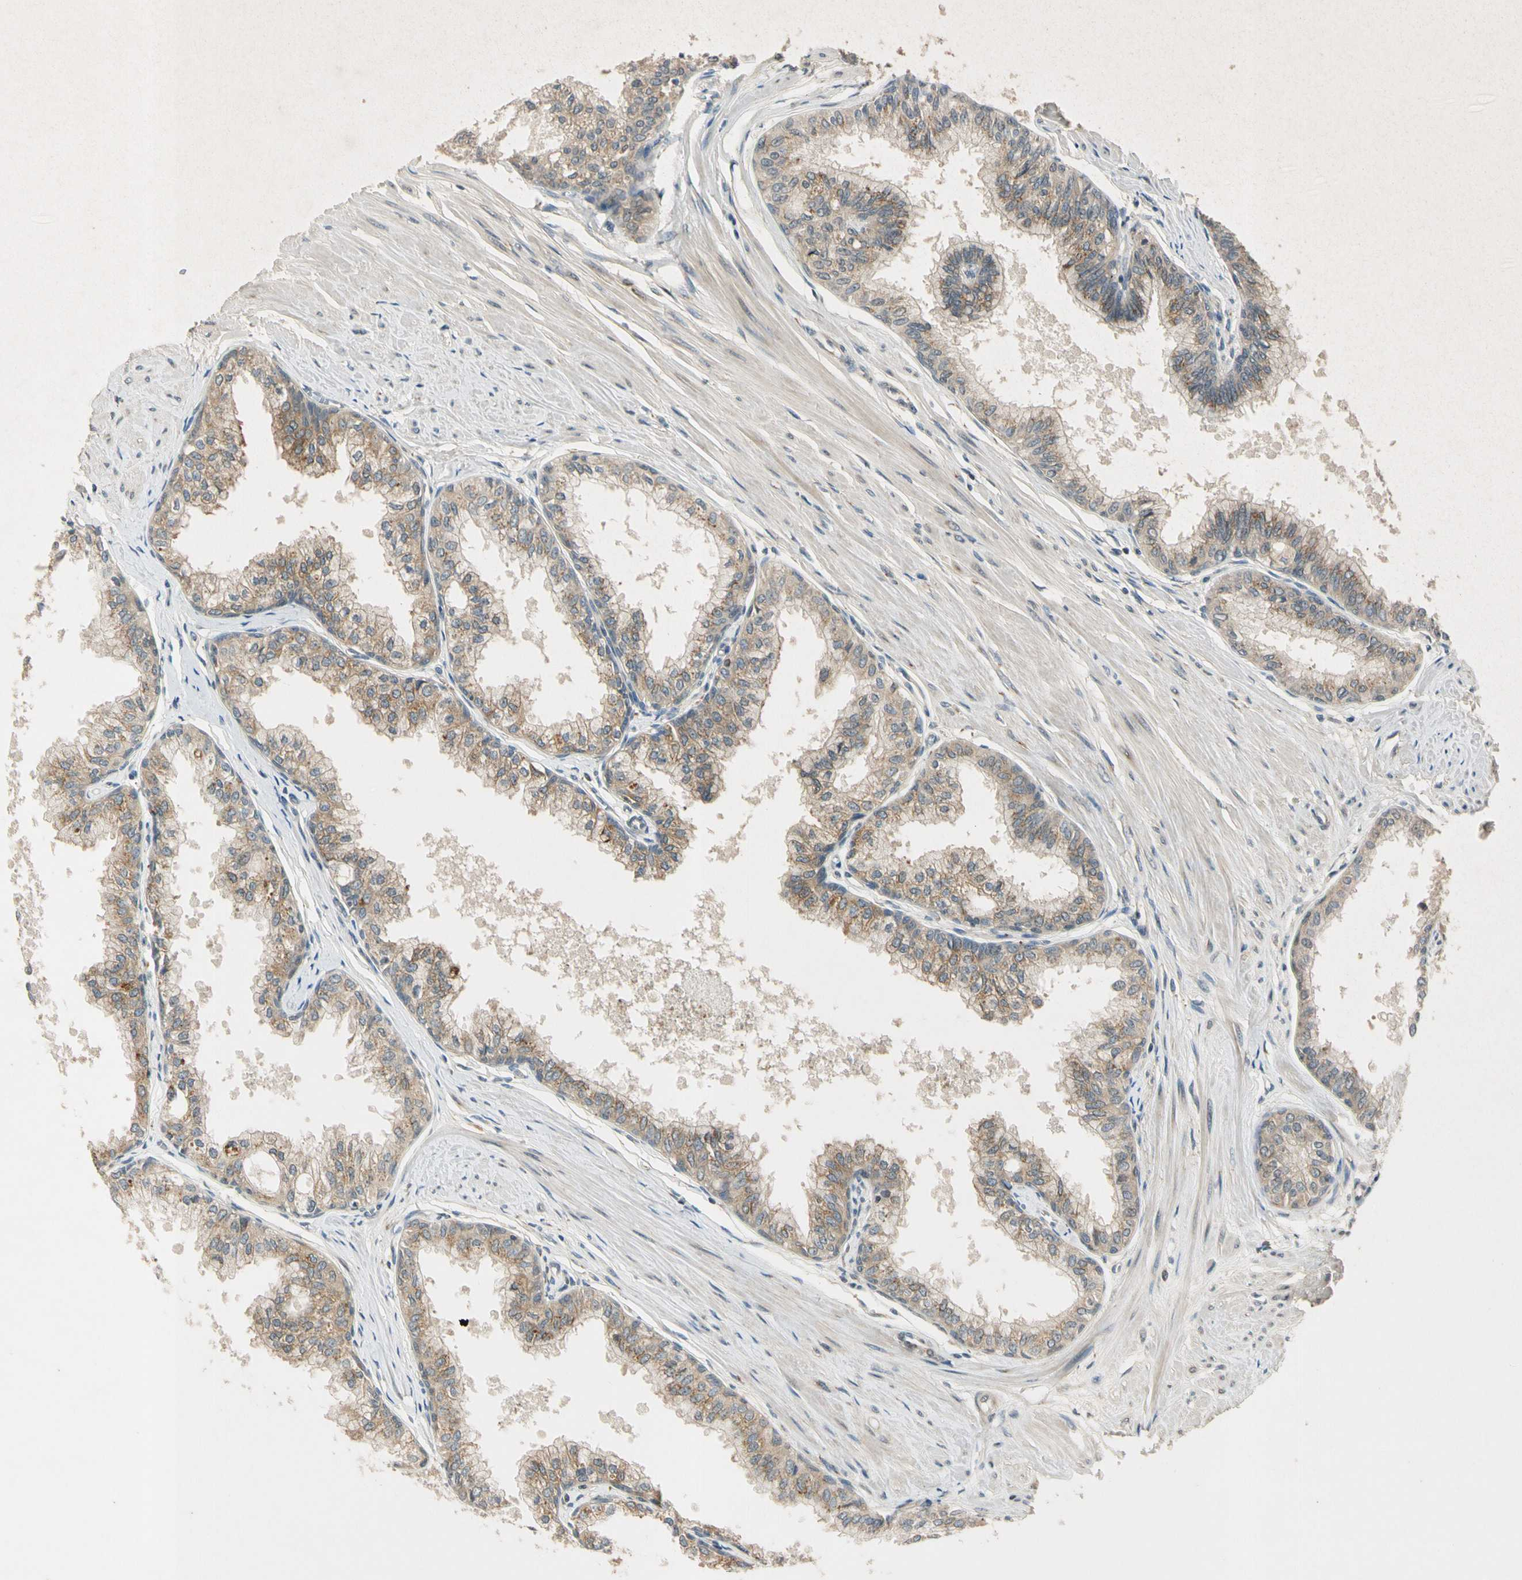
{"staining": {"intensity": "moderate", "quantity": "25%-75%", "location": "cytoplasmic/membranous"}, "tissue": "prostate", "cell_type": "Glandular cells", "image_type": "normal", "snomed": [{"axis": "morphology", "description": "Normal tissue, NOS"}, {"axis": "topography", "description": "Prostate"}, {"axis": "topography", "description": "Seminal veicle"}], "caption": "Immunohistochemistry of benign human prostate shows medium levels of moderate cytoplasmic/membranous positivity in approximately 25%-75% of glandular cells. The protein is shown in brown color, while the nuclei are stained blue.", "gene": "RPS6KB2", "patient": {"sex": "male", "age": 60}}